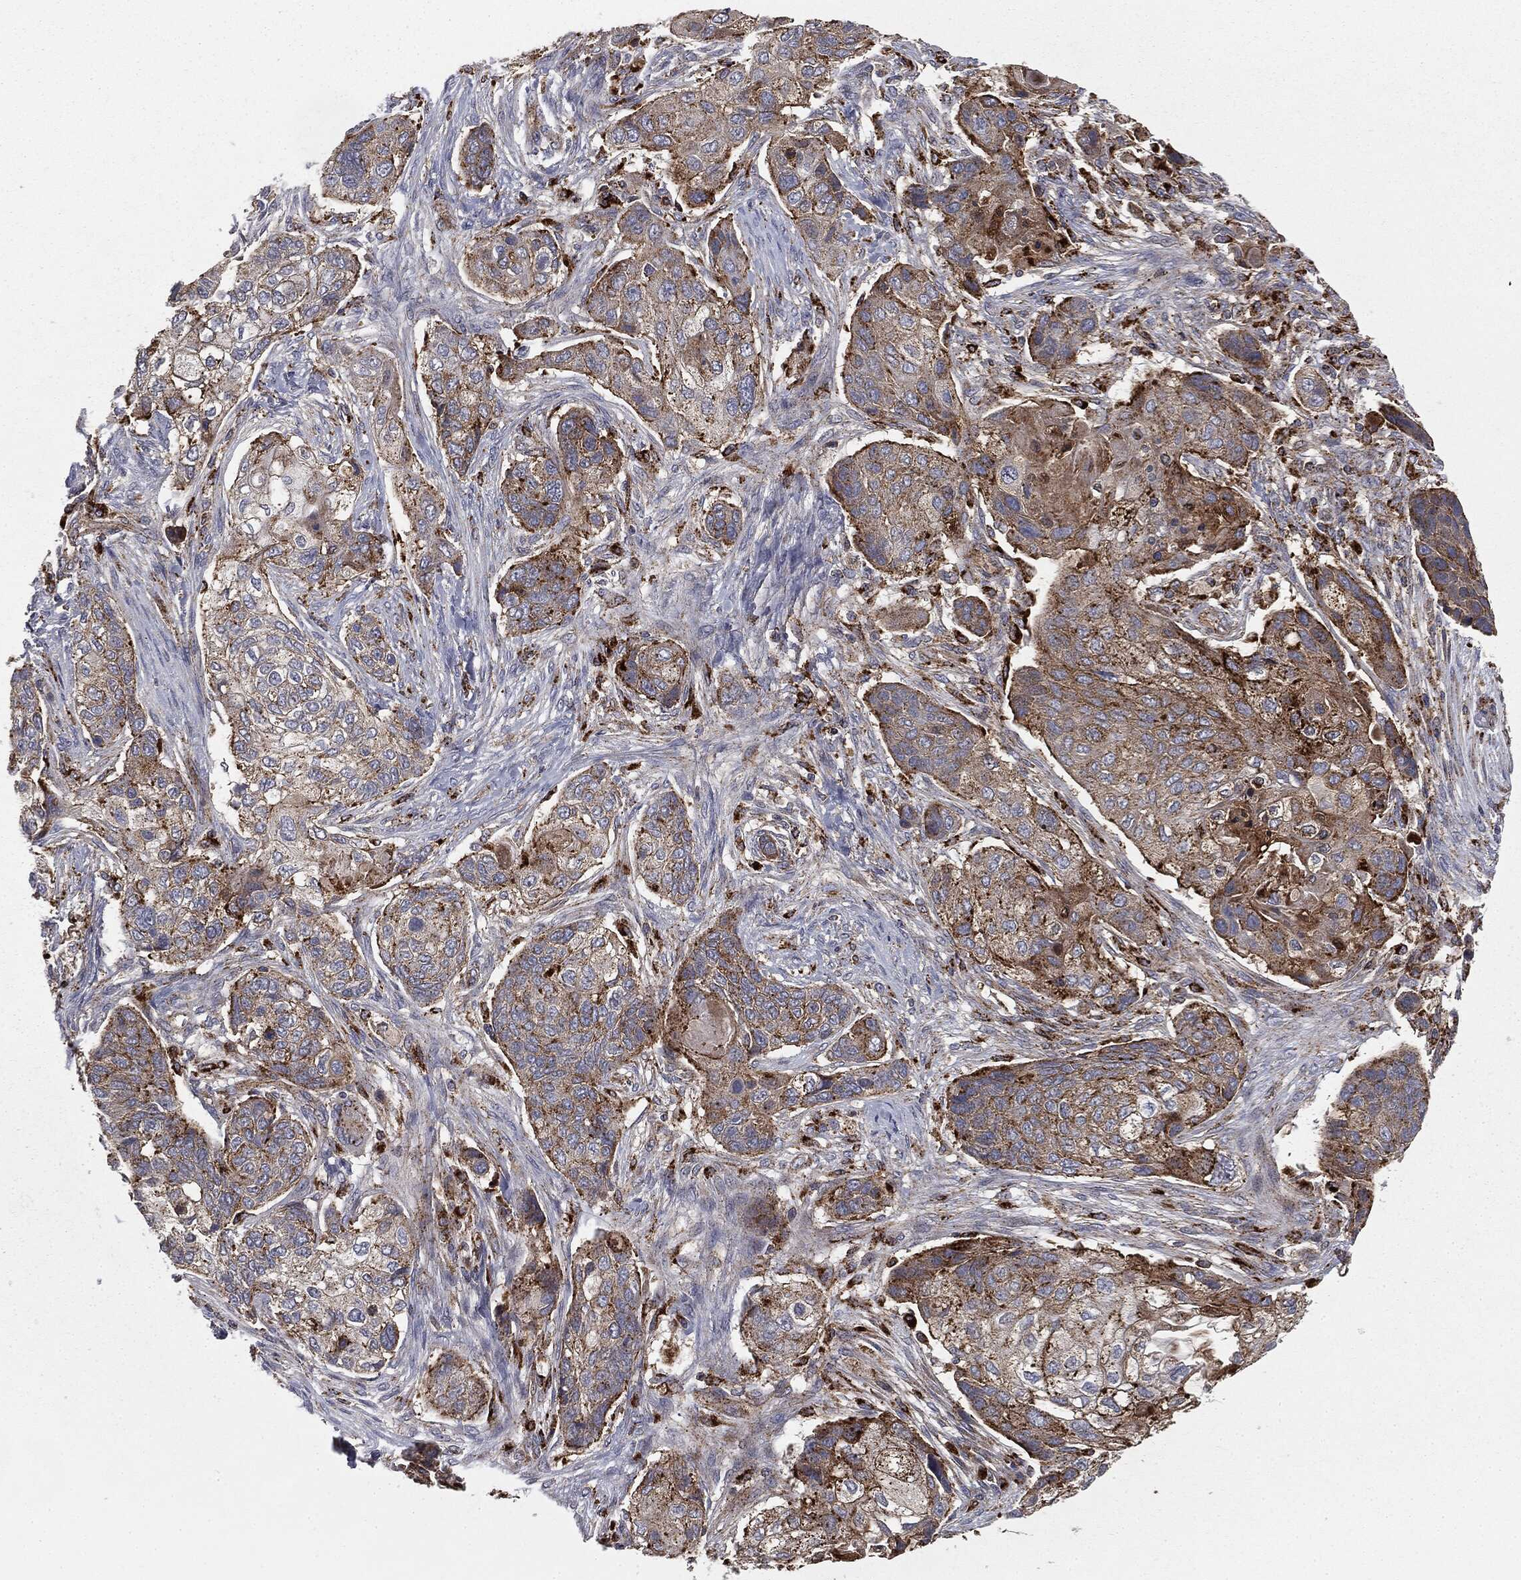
{"staining": {"intensity": "moderate", "quantity": "25%-75%", "location": "cytoplasmic/membranous"}, "tissue": "lung cancer", "cell_type": "Tumor cells", "image_type": "cancer", "snomed": [{"axis": "morphology", "description": "Normal tissue, NOS"}, {"axis": "morphology", "description": "Squamous cell carcinoma, NOS"}, {"axis": "topography", "description": "Bronchus"}, {"axis": "topography", "description": "Lung"}], "caption": "This is a micrograph of immunohistochemistry staining of lung cancer (squamous cell carcinoma), which shows moderate positivity in the cytoplasmic/membranous of tumor cells.", "gene": "CTSA", "patient": {"sex": "male", "age": 69}}